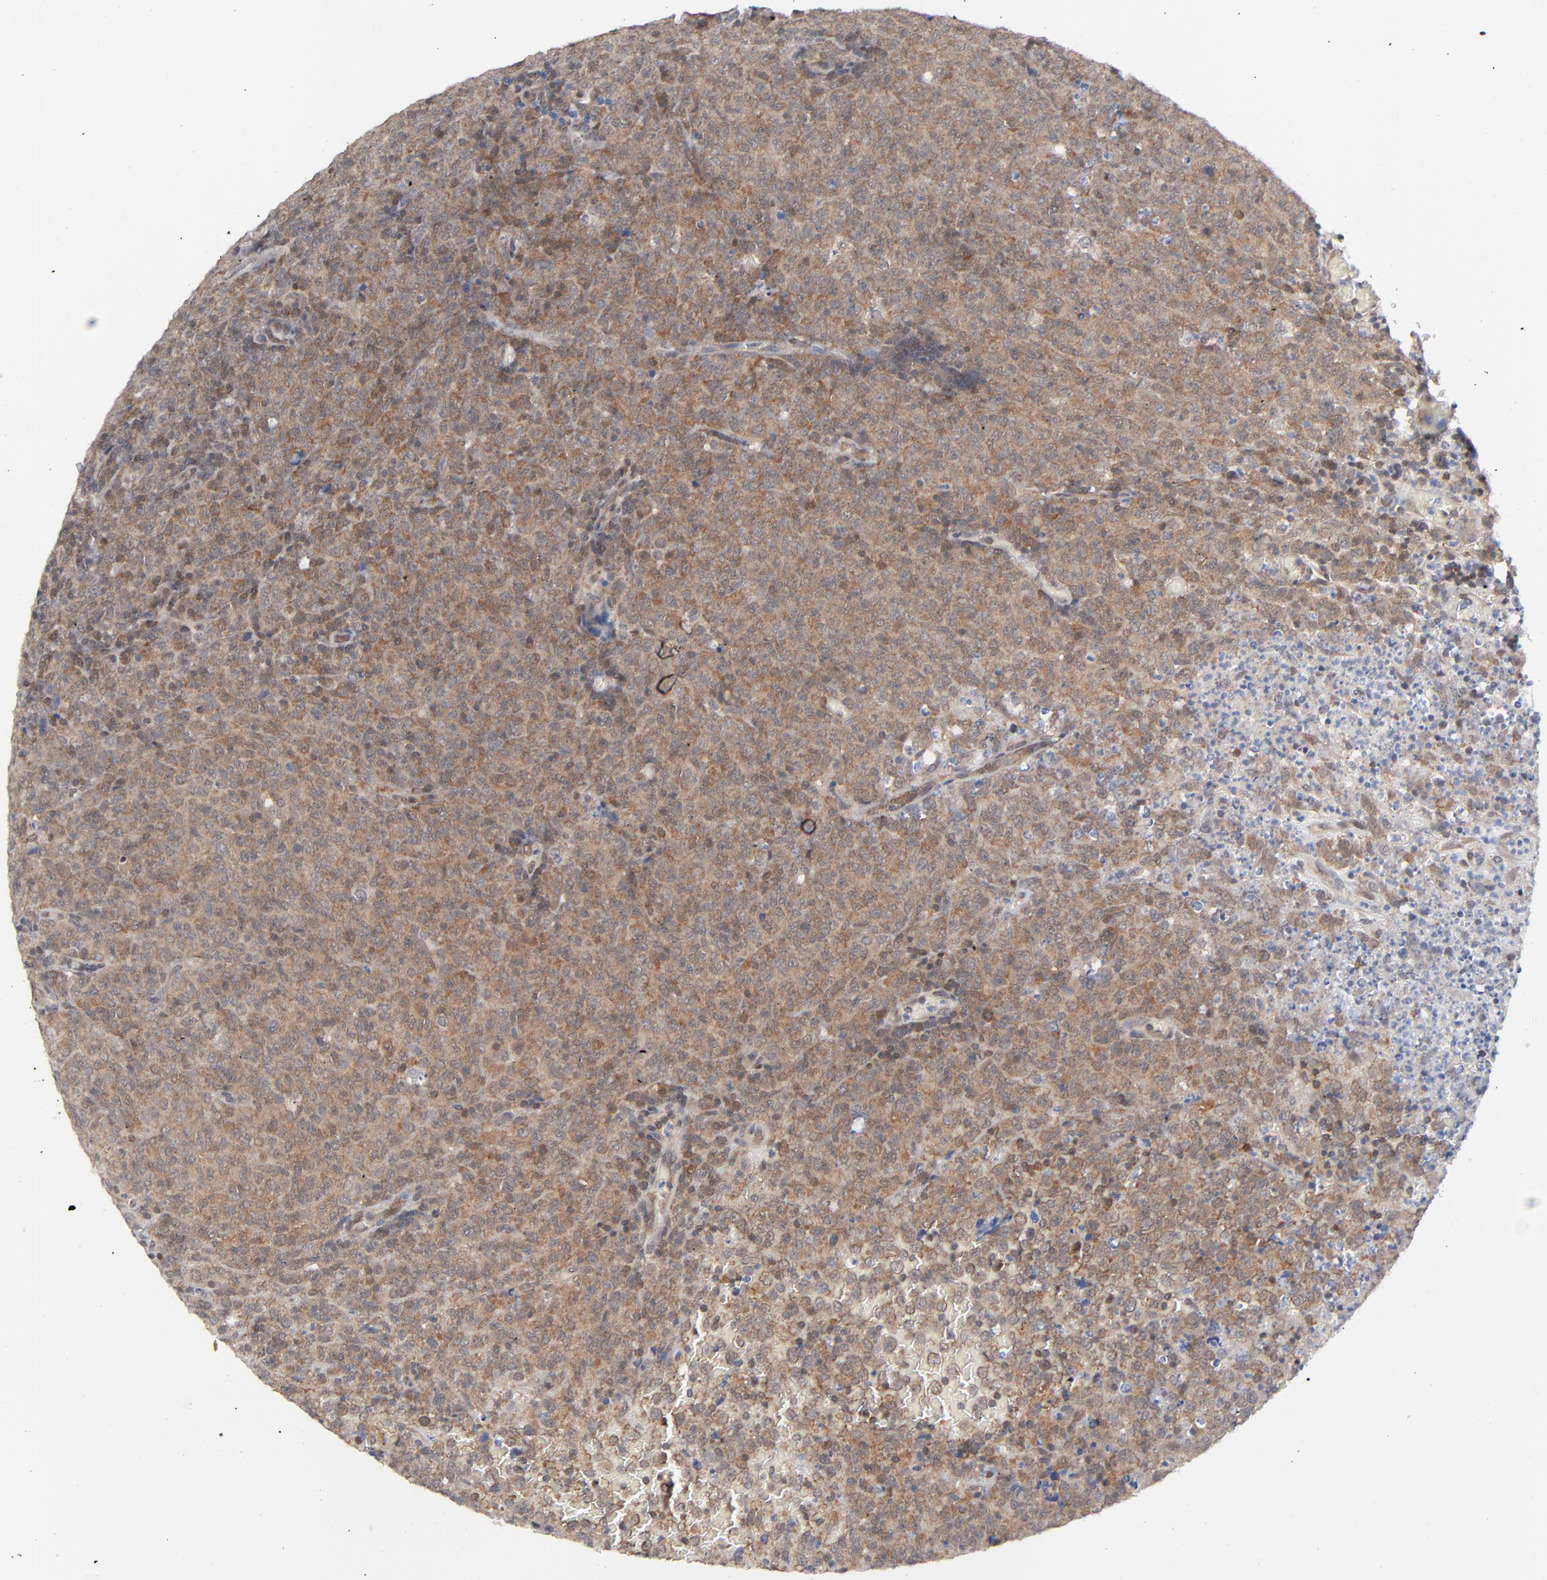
{"staining": {"intensity": "weak", "quantity": ">75%", "location": "cytoplasmic/membranous"}, "tissue": "lymphoma", "cell_type": "Tumor cells", "image_type": "cancer", "snomed": [{"axis": "morphology", "description": "Malignant lymphoma, non-Hodgkin's type, High grade"}, {"axis": "topography", "description": "Tonsil"}], "caption": "This is an image of immunohistochemistry (IHC) staining of lymphoma, which shows weak expression in the cytoplasmic/membranous of tumor cells.", "gene": "RPS6KB1", "patient": {"sex": "female", "age": 36}}